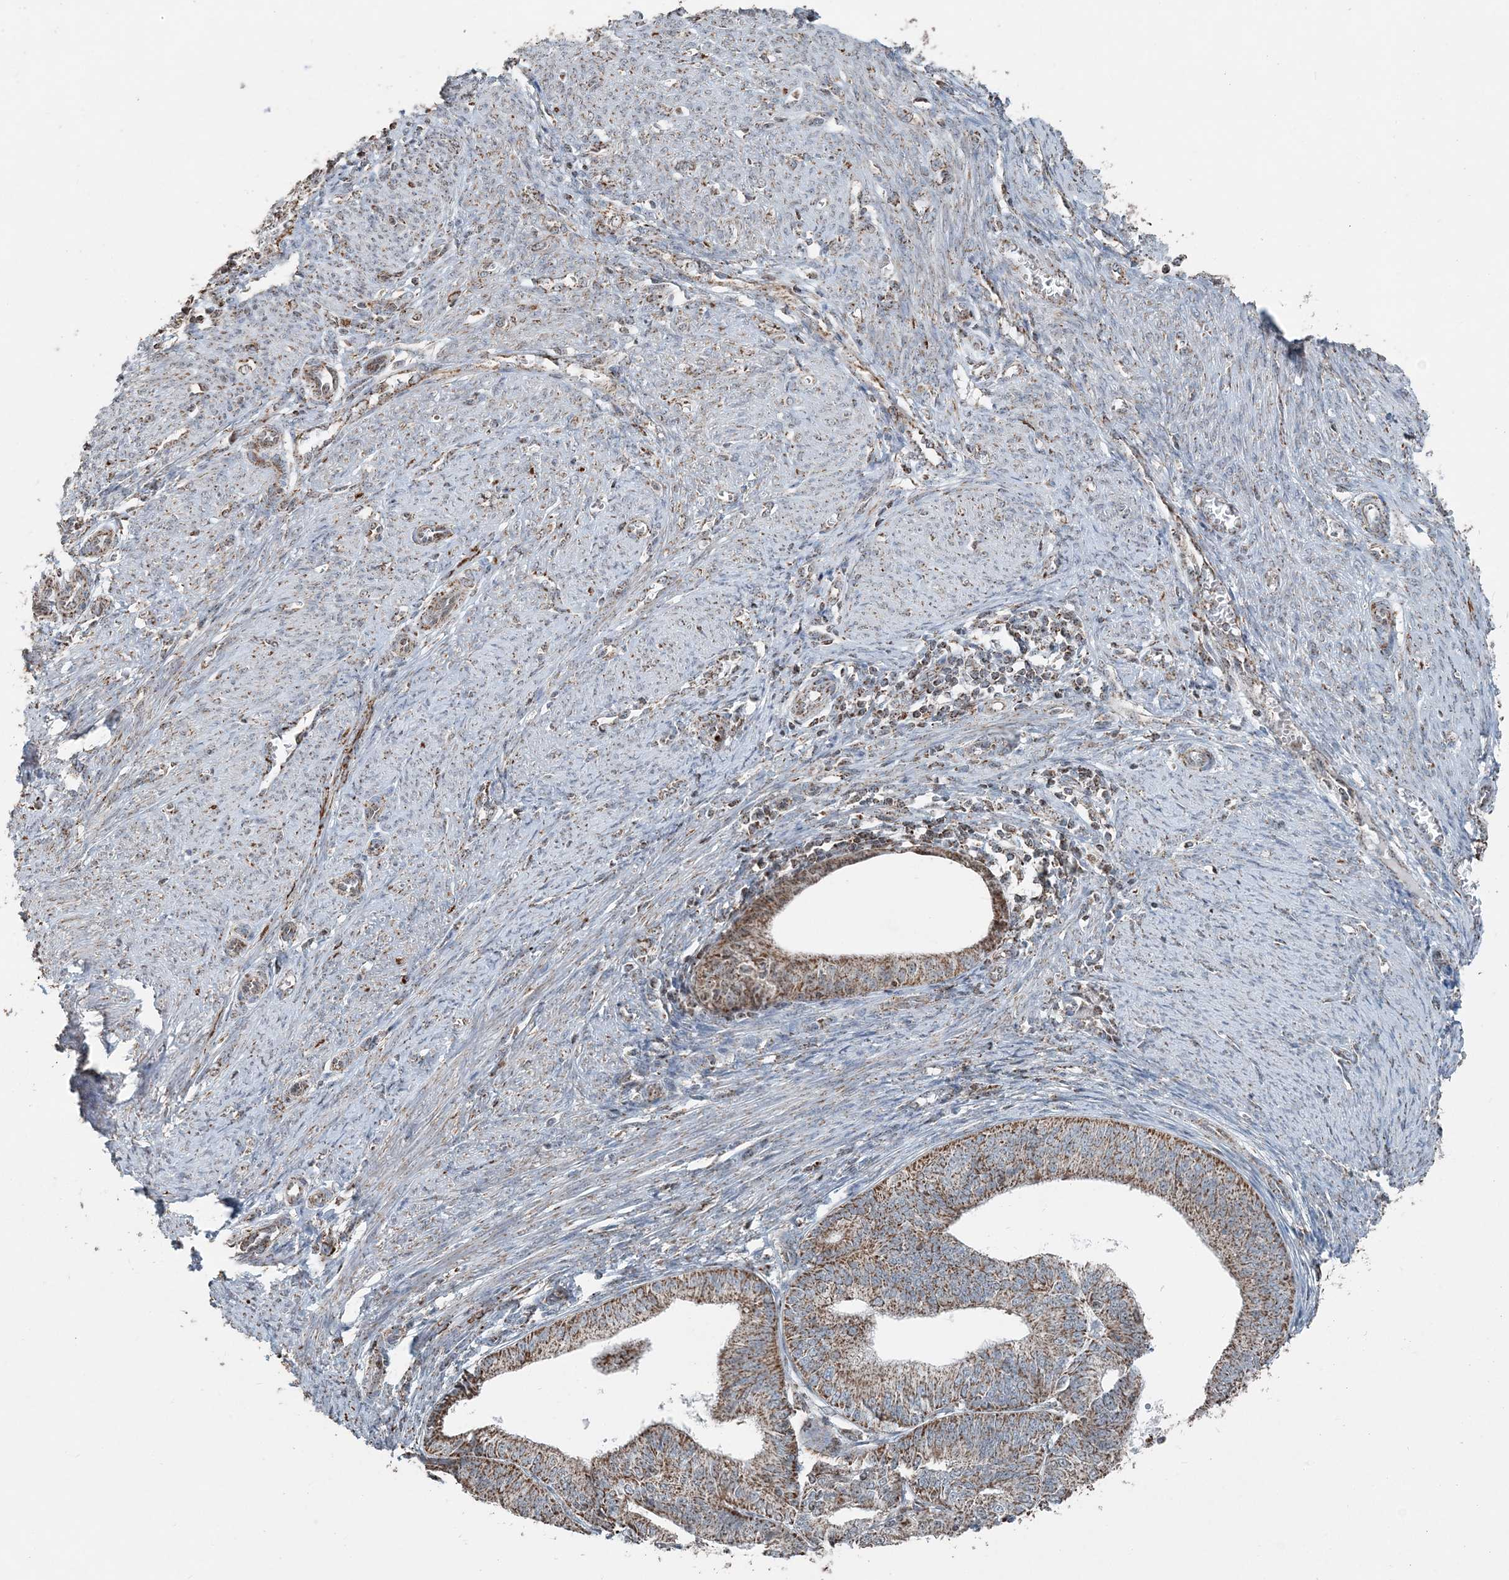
{"staining": {"intensity": "strong", "quantity": ">75%", "location": "cytoplasmic/membranous"}, "tissue": "endometrial cancer", "cell_type": "Tumor cells", "image_type": "cancer", "snomed": [{"axis": "morphology", "description": "Adenocarcinoma, NOS"}, {"axis": "topography", "description": "Endometrium"}], "caption": "IHC (DAB) staining of human endometrial cancer (adenocarcinoma) demonstrates strong cytoplasmic/membranous protein positivity in about >75% of tumor cells.", "gene": "SUCLG1", "patient": {"sex": "female", "age": 51}}